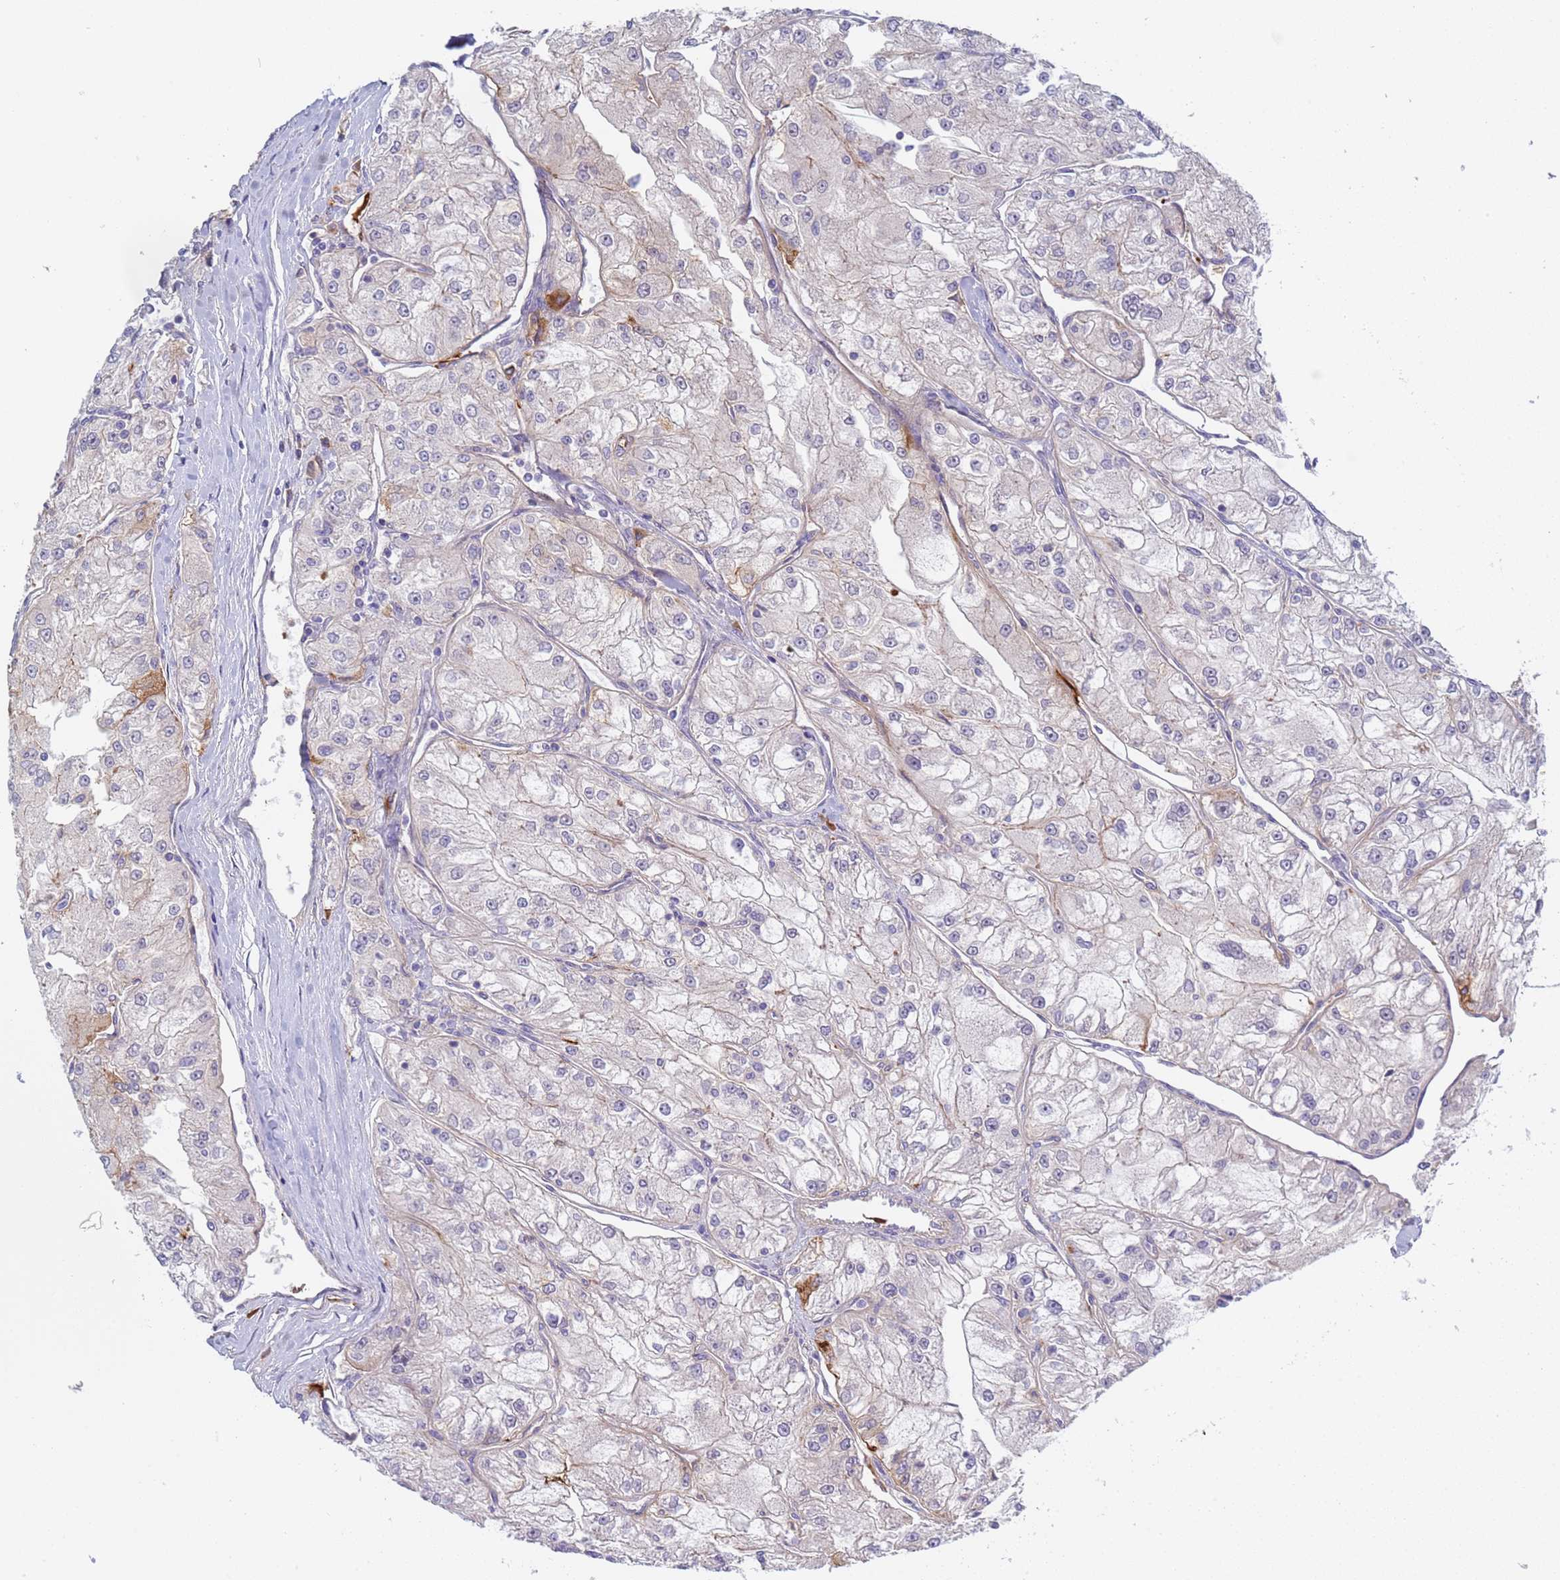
{"staining": {"intensity": "negative", "quantity": "none", "location": "none"}, "tissue": "renal cancer", "cell_type": "Tumor cells", "image_type": "cancer", "snomed": [{"axis": "morphology", "description": "Adenocarcinoma, NOS"}, {"axis": "topography", "description": "Kidney"}], "caption": "An immunohistochemistry (IHC) photomicrograph of renal adenocarcinoma is shown. There is no staining in tumor cells of renal adenocarcinoma.", "gene": "C4orf46", "patient": {"sex": "female", "age": 72}}